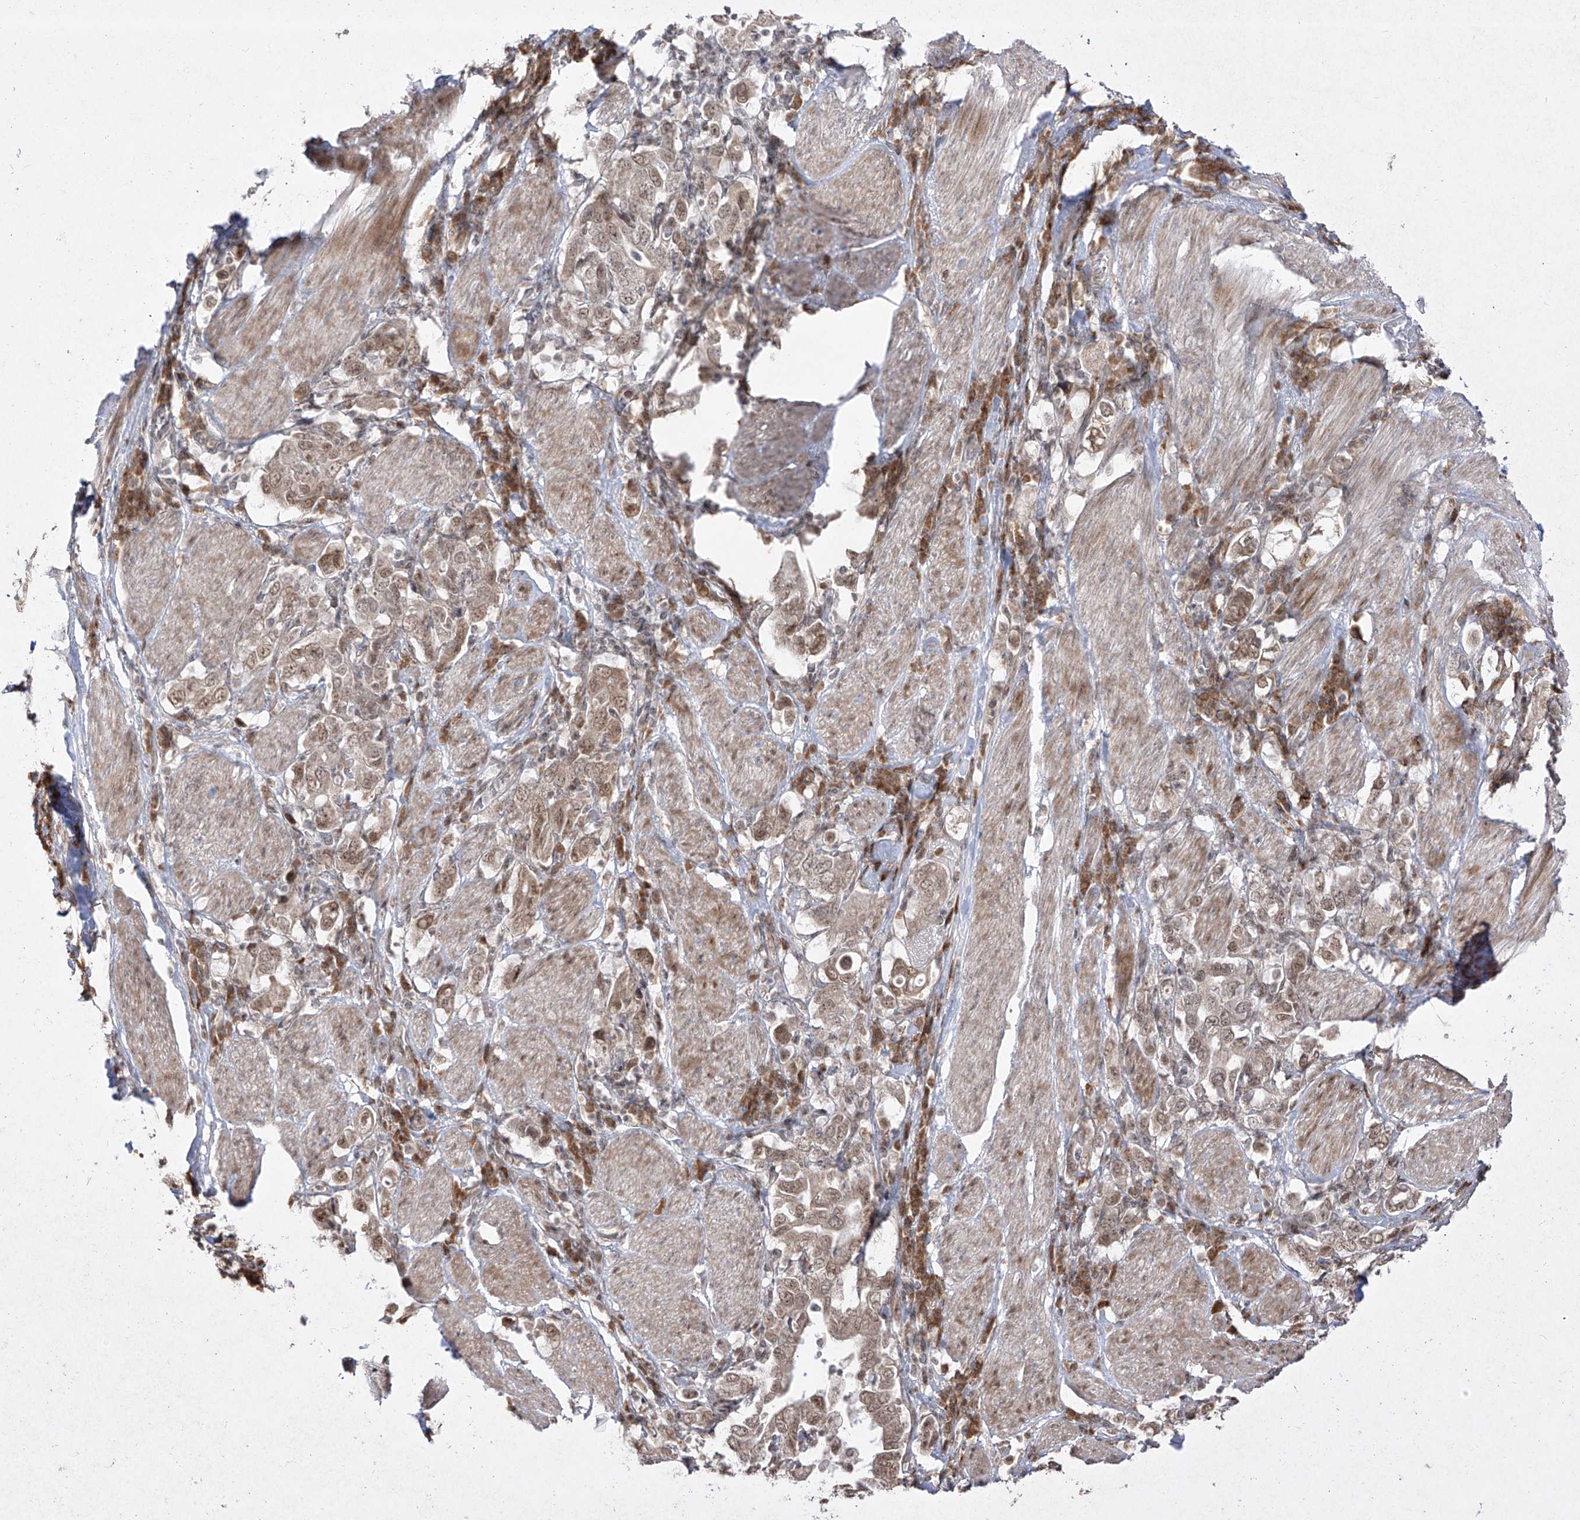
{"staining": {"intensity": "weak", "quantity": "25%-75%", "location": "nuclear"}, "tissue": "stomach cancer", "cell_type": "Tumor cells", "image_type": "cancer", "snomed": [{"axis": "morphology", "description": "Adenocarcinoma, NOS"}, {"axis": "topography", "description": "Stomach, upper"}], "caption": "Stomach cancer (adenocarcinoma) tissue displays weak nuclear staining in about 25%-75% of tumor cells, visualized by immunohistochemistry. Nuclei are stained in blue.", "gene": "SNRNP27", "patient": {"sex": "male", "age": 62}}